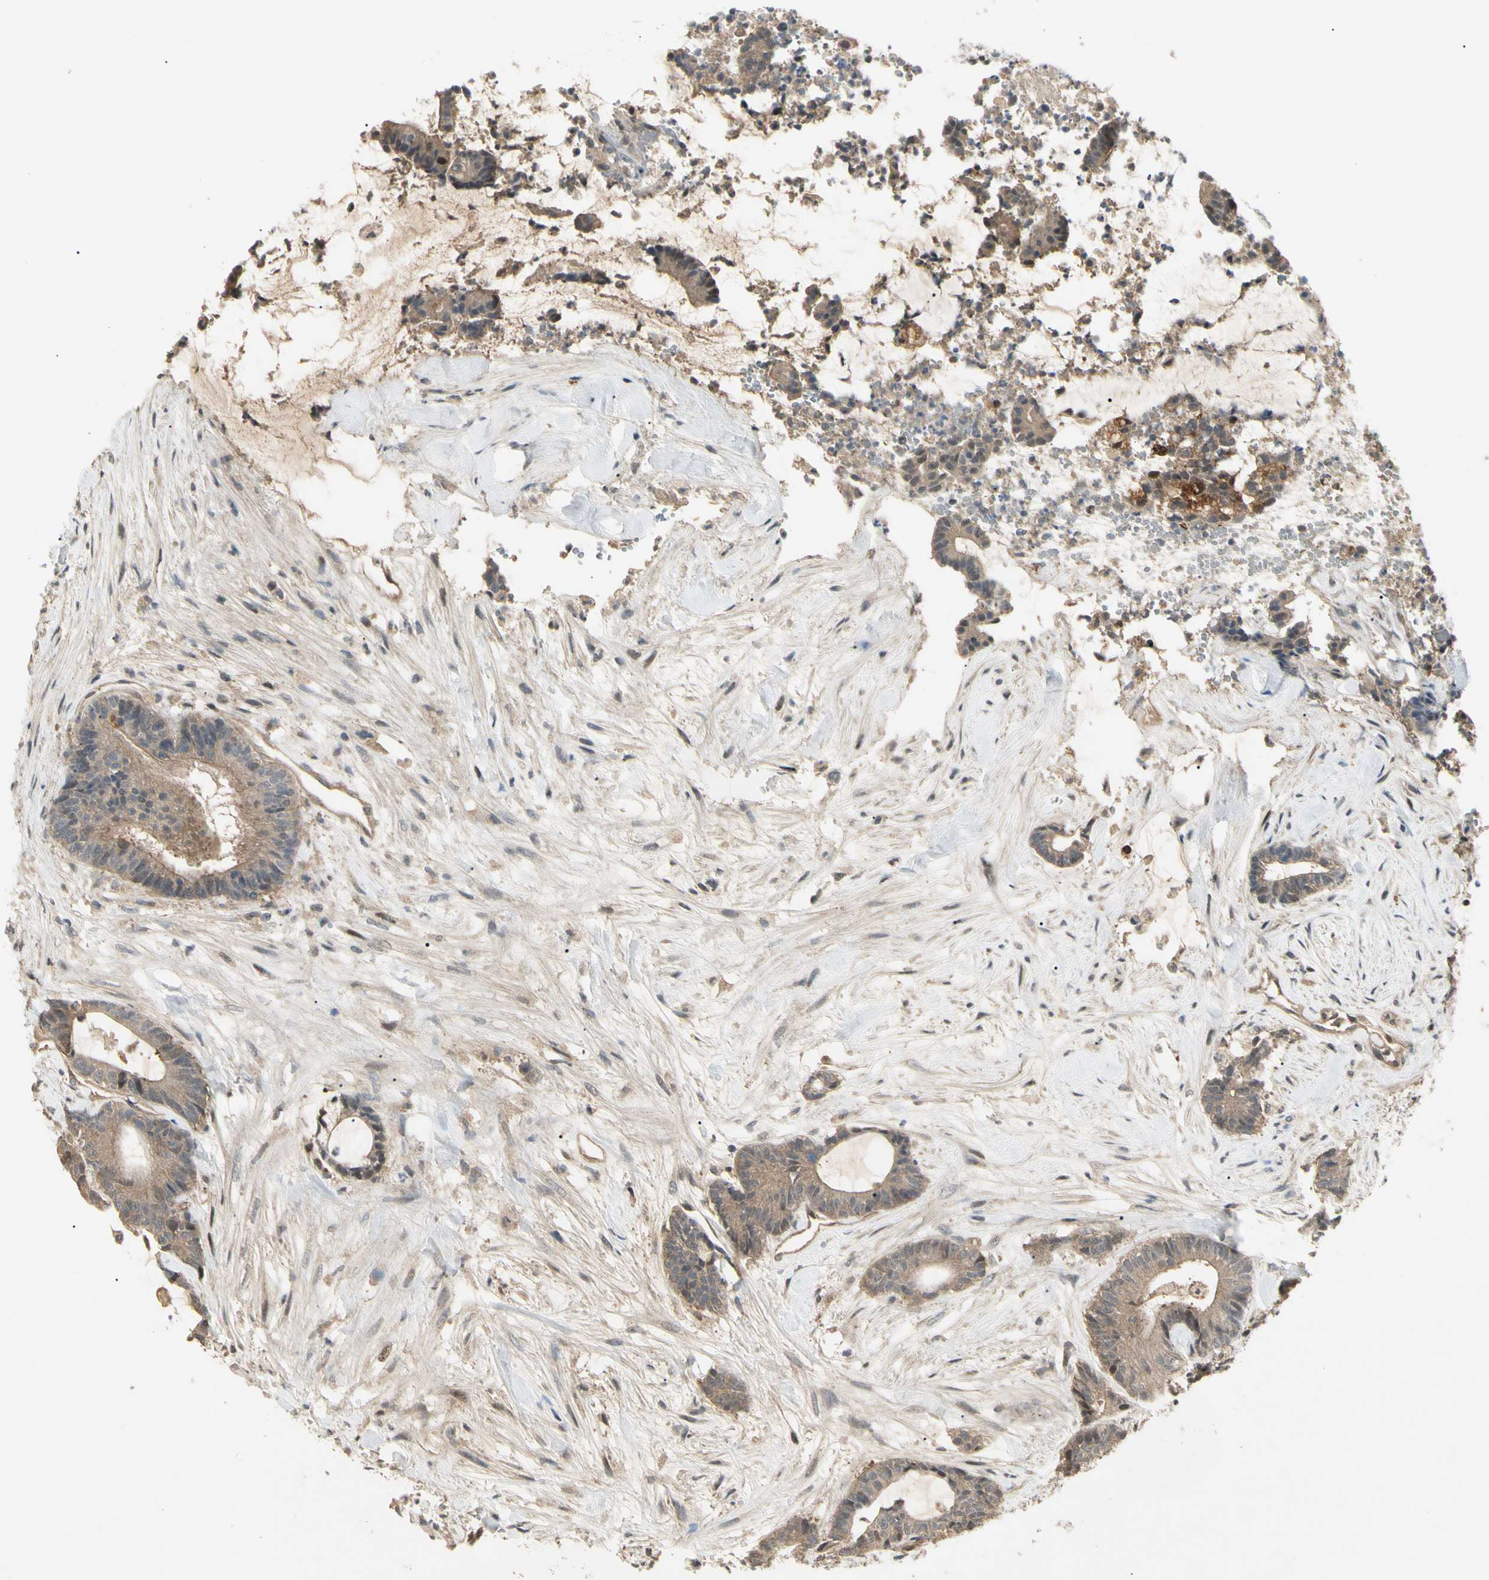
{"staining": {"intensity": "weak", "quantity": ">75%", "location": "cytoplasmic/membranous"}, "tissue": "colorectal cancer", "cell_type": "Tumor cells", "image_type": "cancer", "snomed": [{"axis": "morphology", "description": "Adenocarcinoma, NOS"}, {"axis": "topography", "description": "Colon"}], "caption": "A histopathology image of human colorectal cancer (adenocarcinoma) stained for a protein displays weak cytoplasmic/membranous brown staining in tumor cells.", "gene": "ATG4C", "patient": {"sex": "female", "age": 84}}